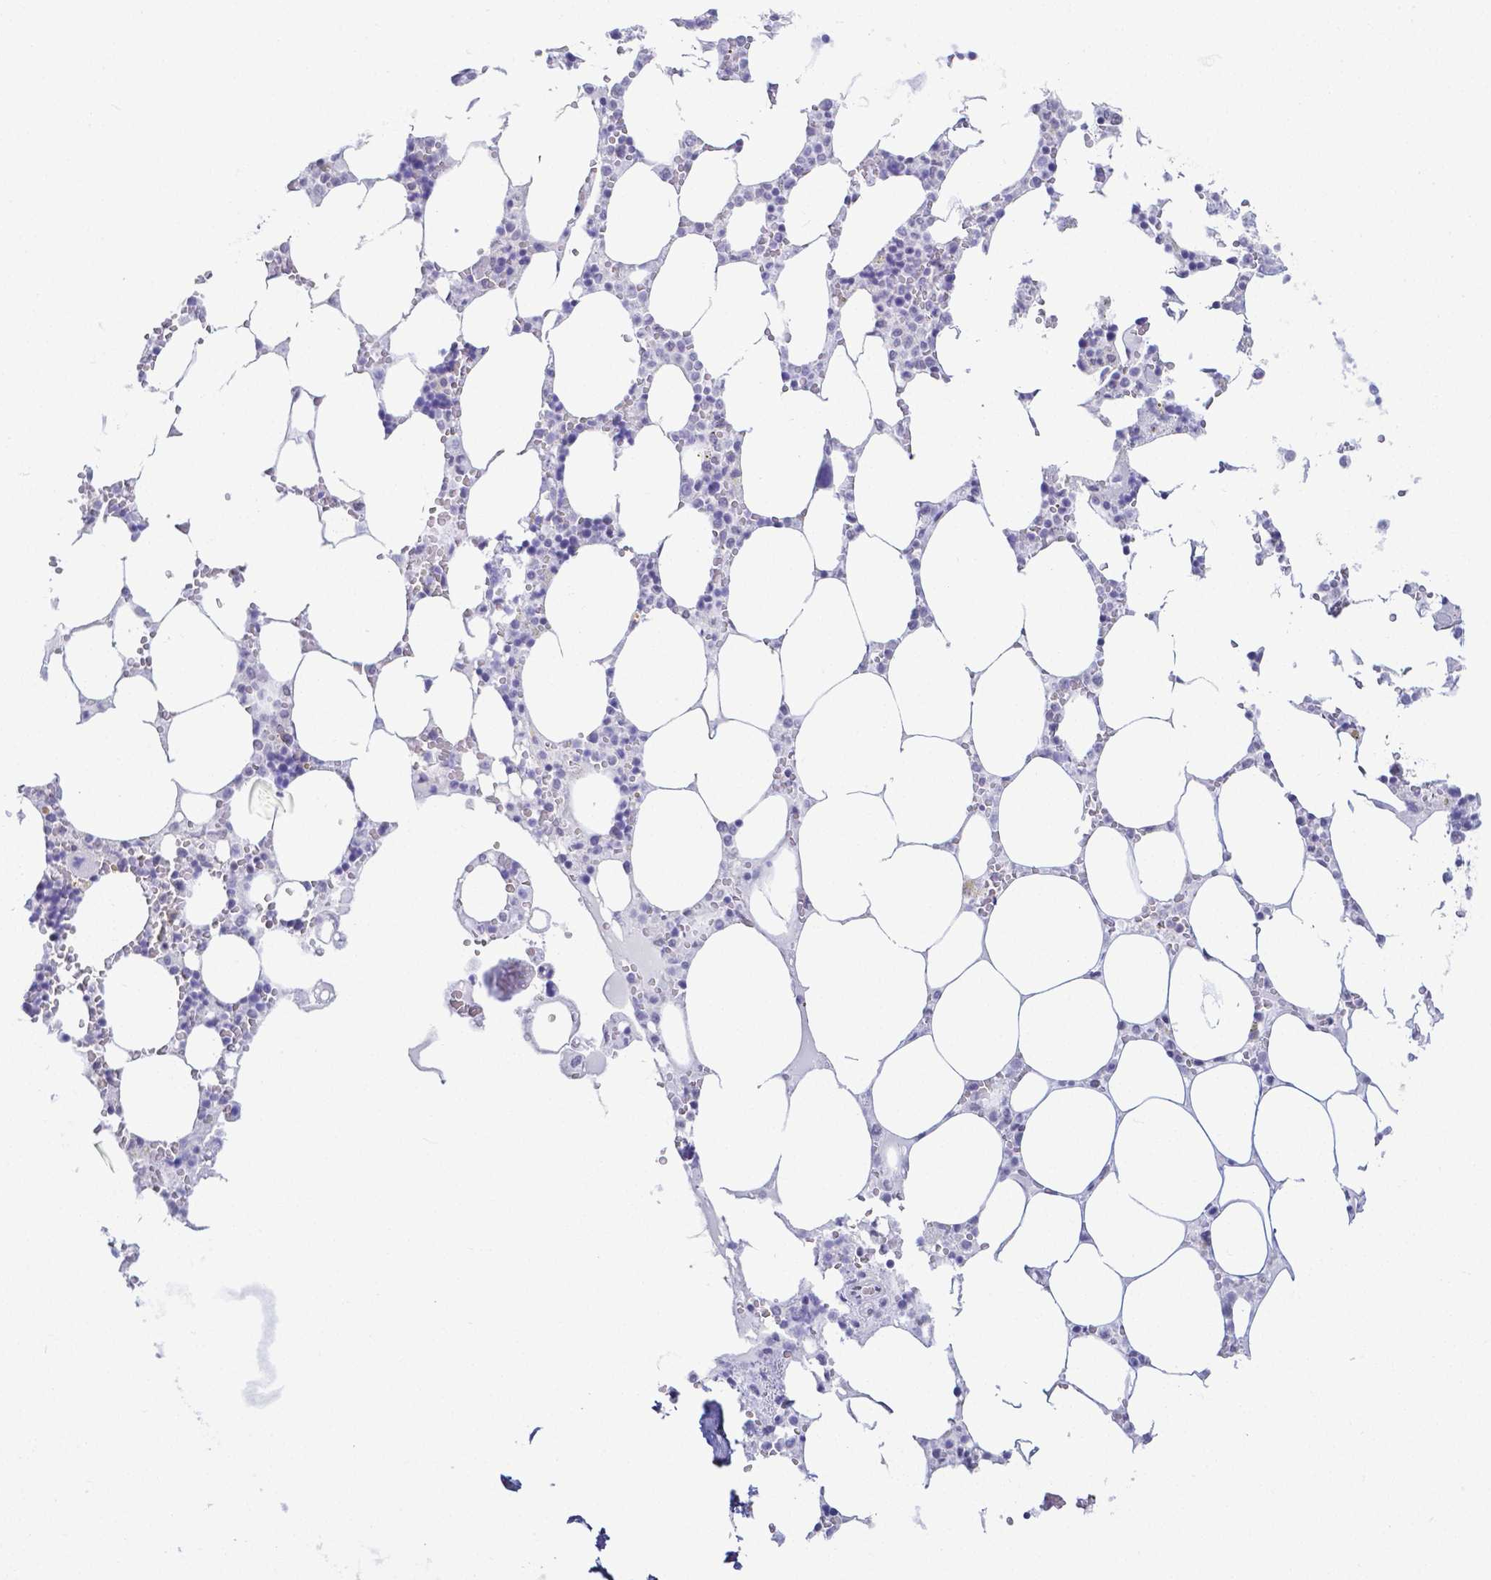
{"staining": {"intensity": "negative", "quantity": "none", "location": "none"}, "tissue": "bone marrow", "cell_type": "Hematopoietic cells", "image_type": "normal", "snomed": [{"axis": "morphology", "description": "Normal tissue, NOS"}, {"axis": "topography", "description": "Bone marrow"}], "caption": "Histopathology image shows no protein staining in hematopoietic cells of unremarkable bone marrow. (Stains: DAB (3,3'-diaminobenzidine) IHC with hematoxylin counter stain, Microscopy: brightfield microscopy at high magnification).", "gene": "FAM83G", "patient": {"sex": "male", "age": 64}}